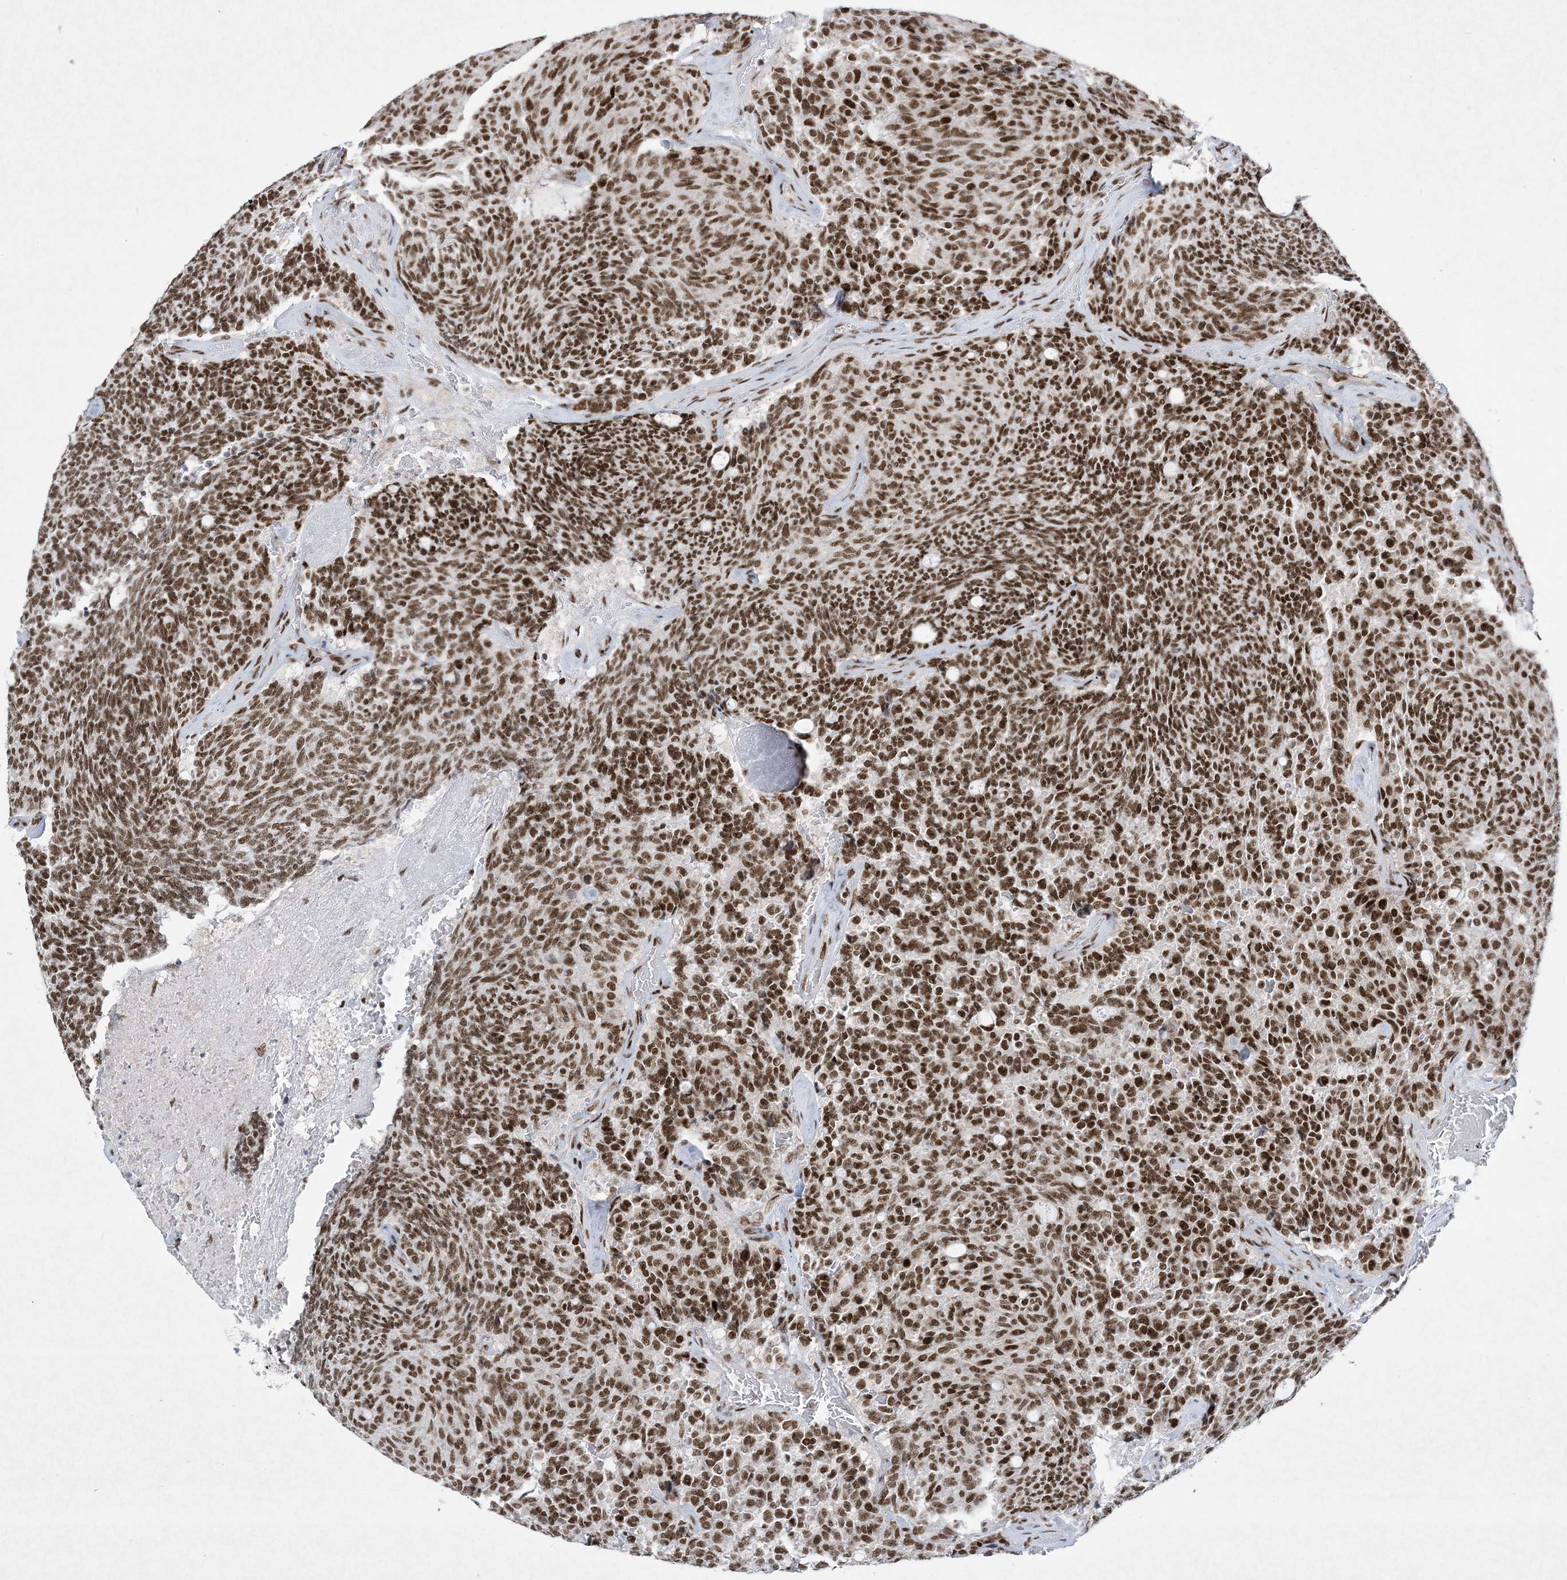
{"staining": {"intensity": "strong", "quantity": ">75%", "location": "nuclear"}, "tissue": "carcinoid", "cell_type": "Tumor cells", "image_type": "cancer", "snomed": [{"axis": "morphology", "description": "Carcinoid, malignant, NOS"}, {"axis": "topography", "description": "Pancreas"}], "caption": "This is an image of immunohistochemistry (IHC) staining of carcinoid (malignant), which shows strong staining in the nuclear of tumor cells.", "gene": "PKNOX2", "patient": {"sex": "female", "age": 54}}